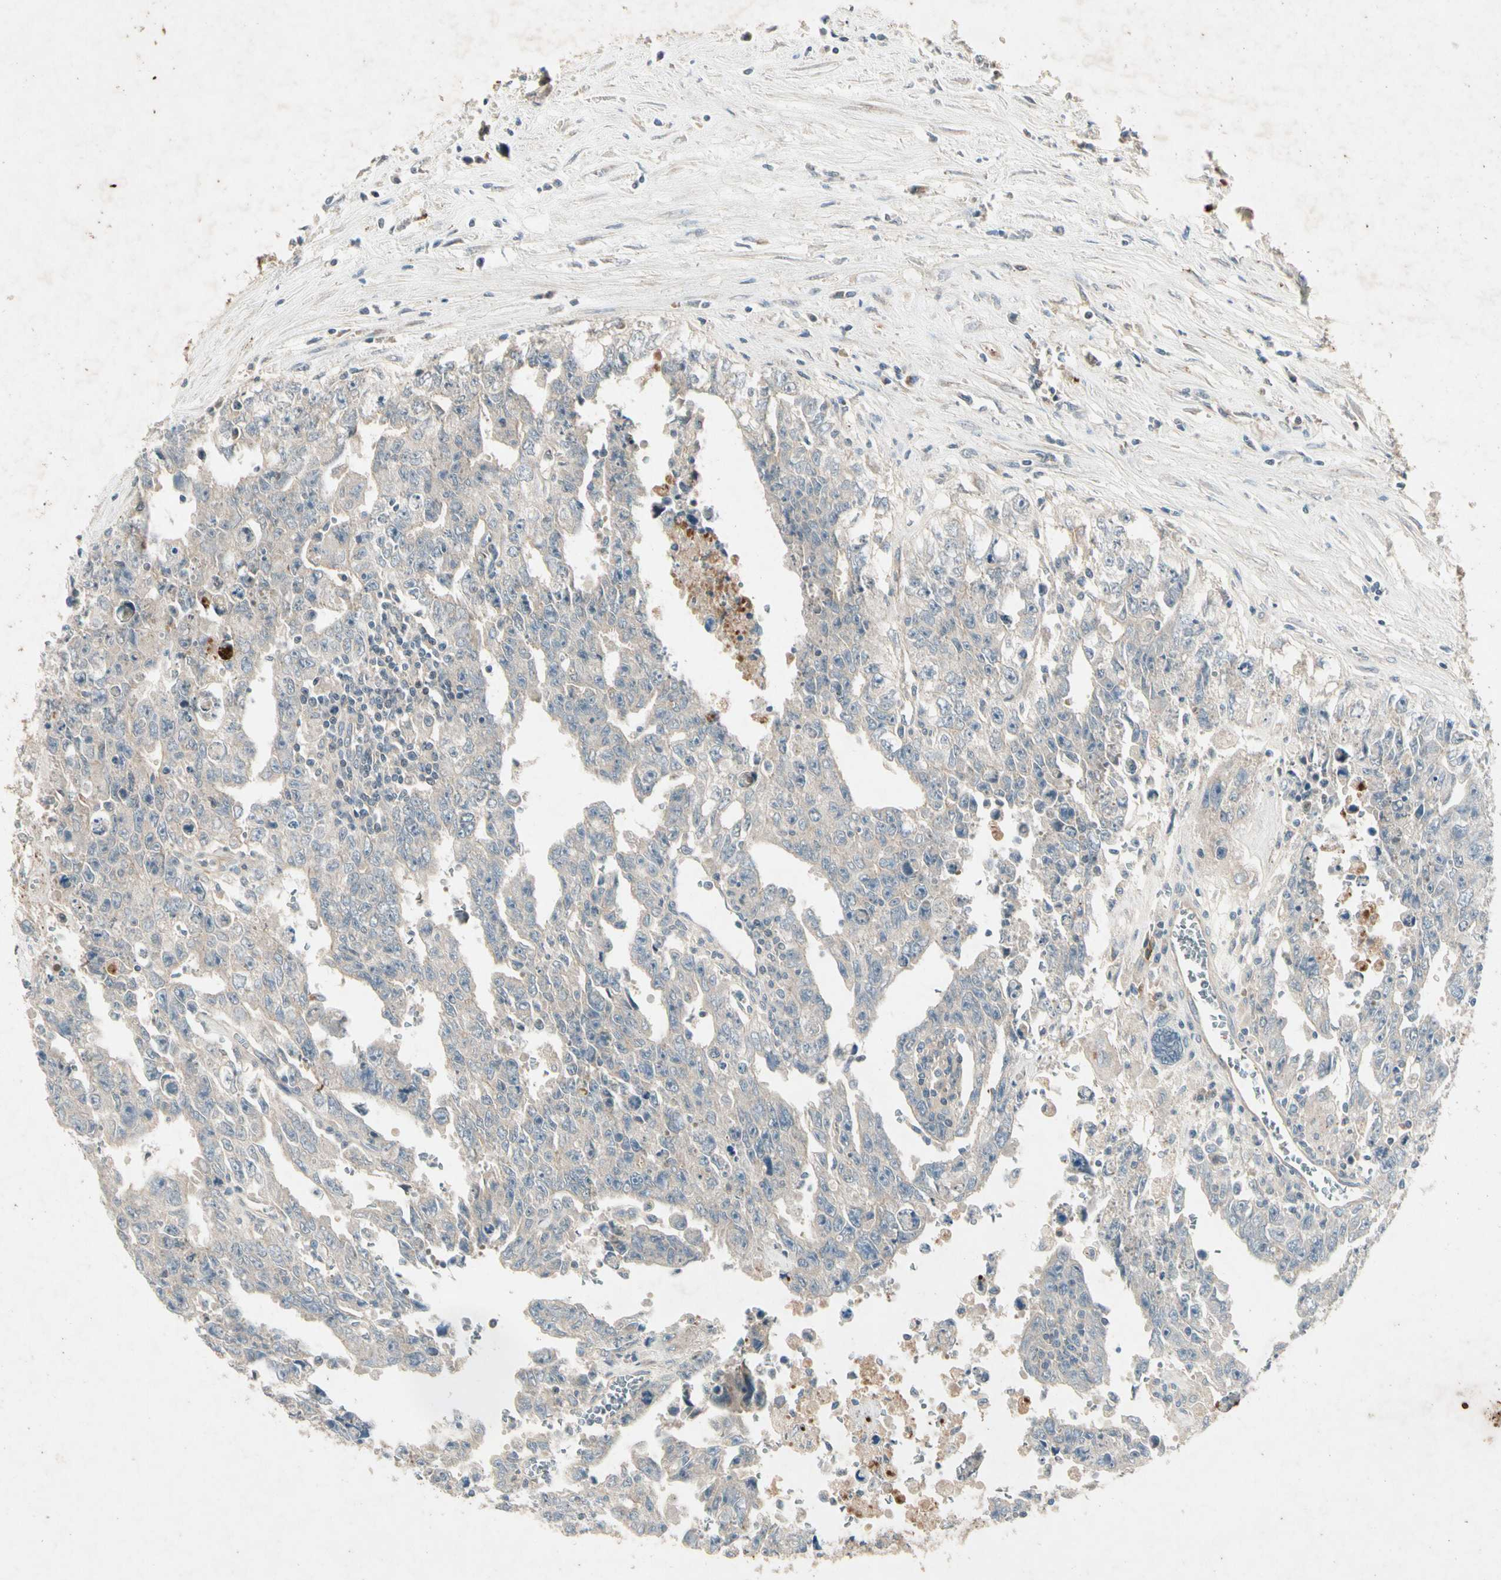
{"staining": {"intensity": "weak", "quantity": "<25%", "location": "cytoplasmic/membranous"}, "tissue": "testis cancer", "cell_type": "Tumor cells", "image_type": "cancer", "snomed": [{"axis": "morphology", "description": "Carcinoma, Embryonal, NOS"}, {"axis": "topography", "description": "Testis"}], "caption": "Tumor cells show no significant expression in testis cancer.", "gene": "GPLD1", "patient": {"sex": "male", "age": 28}}